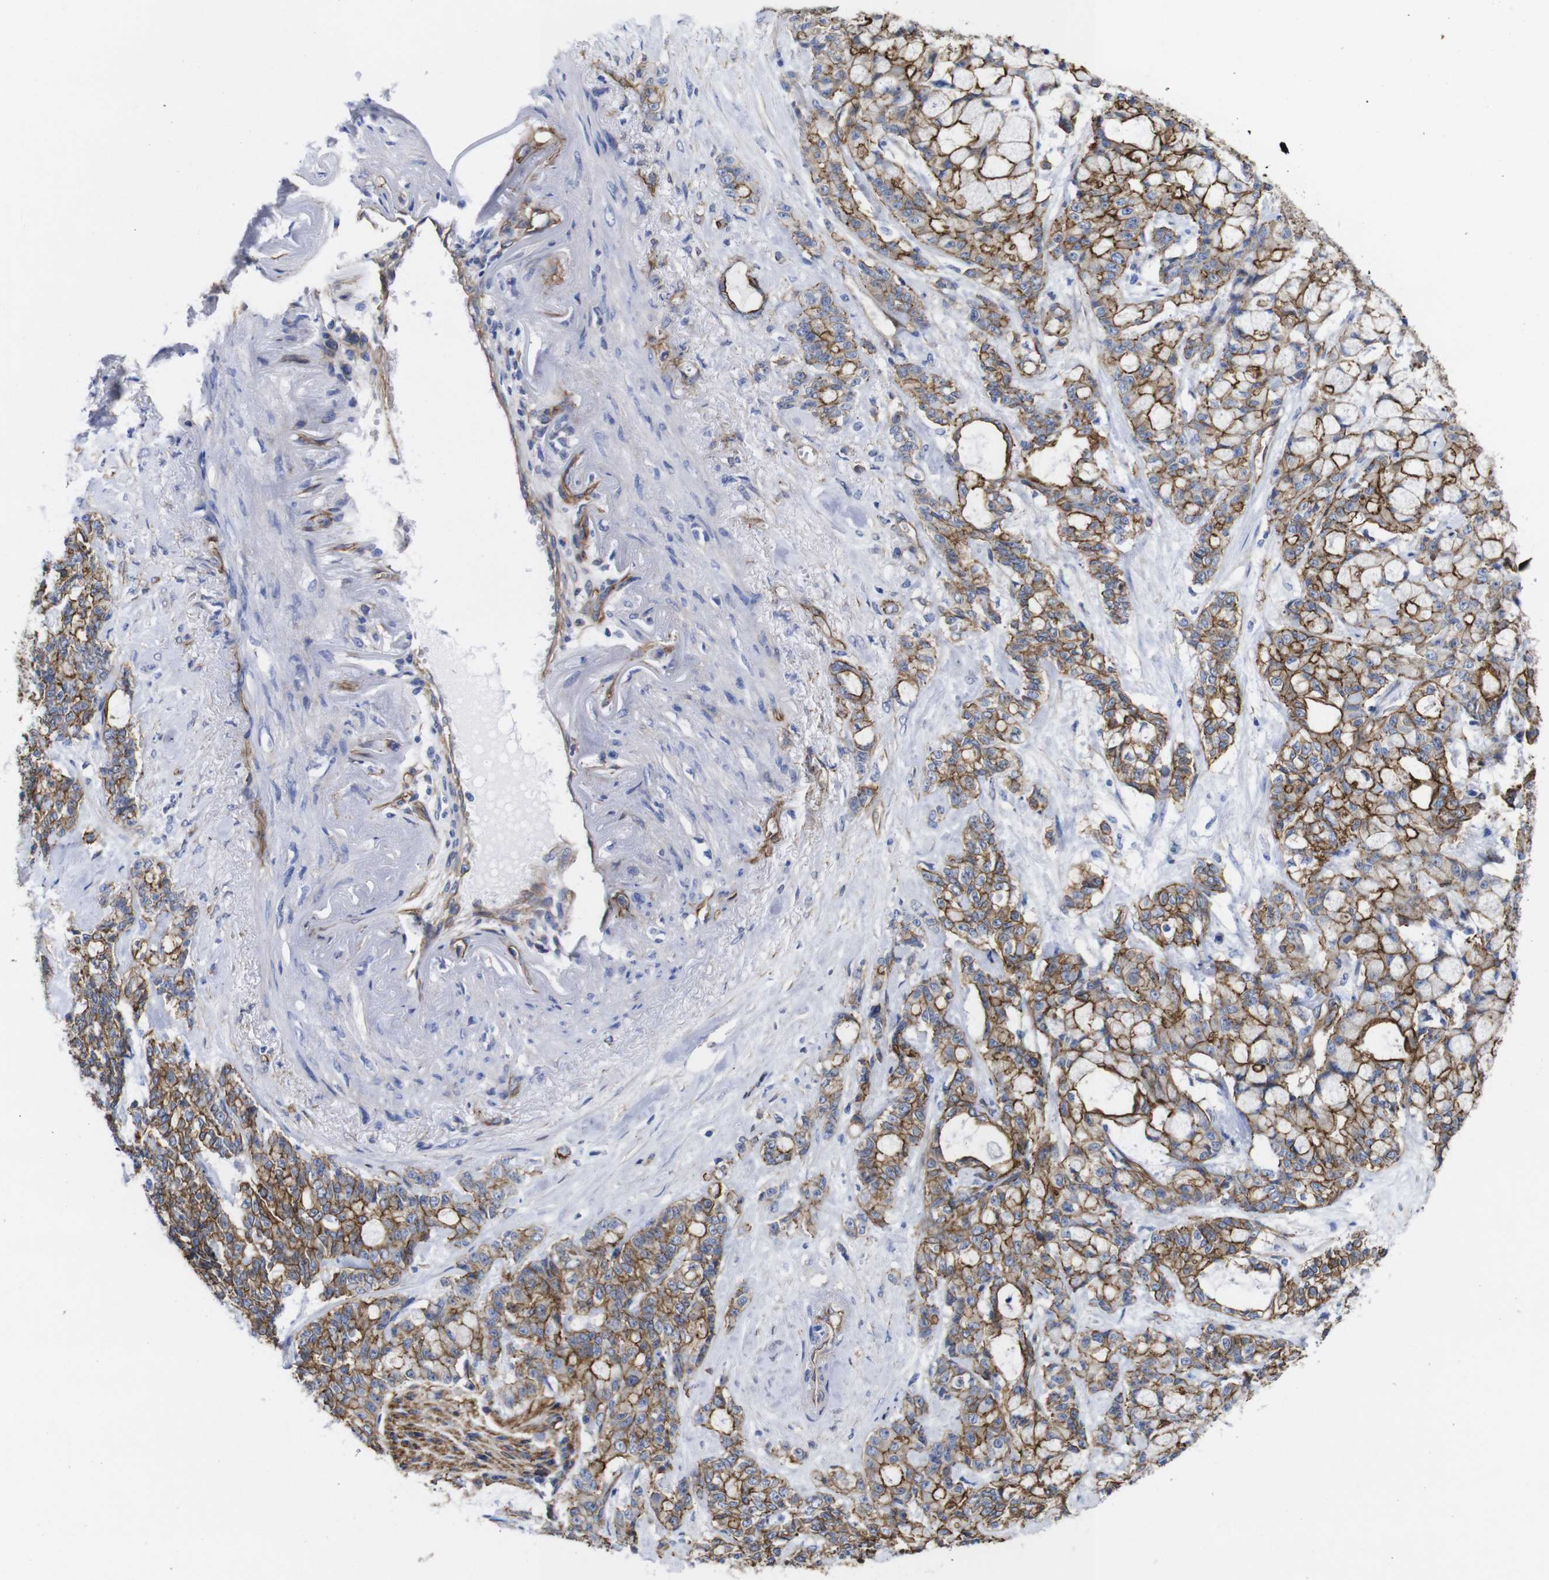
{"staining": {"intensity": "moderate", "quantity": ">75%", "location": "cytoplasmic/membranous"}, "tissue": "pancreatic cancer", "cell_type": "Tumor cells", "image_type": "cancer", "snomed": [{"axis": "morphology", "description": "Adenocarcinoma, NOS"}, {"axis": "topography", "description": "Pancreas"}], "caption": "Tumor cells reveal medium levels of moderate cytoplasmic/membranous expression in approximately >75% of cells in pancreatic adenocarcinoma.", "gene": "SPTBN1", "patient": {"sex": "female", "age": 73}}